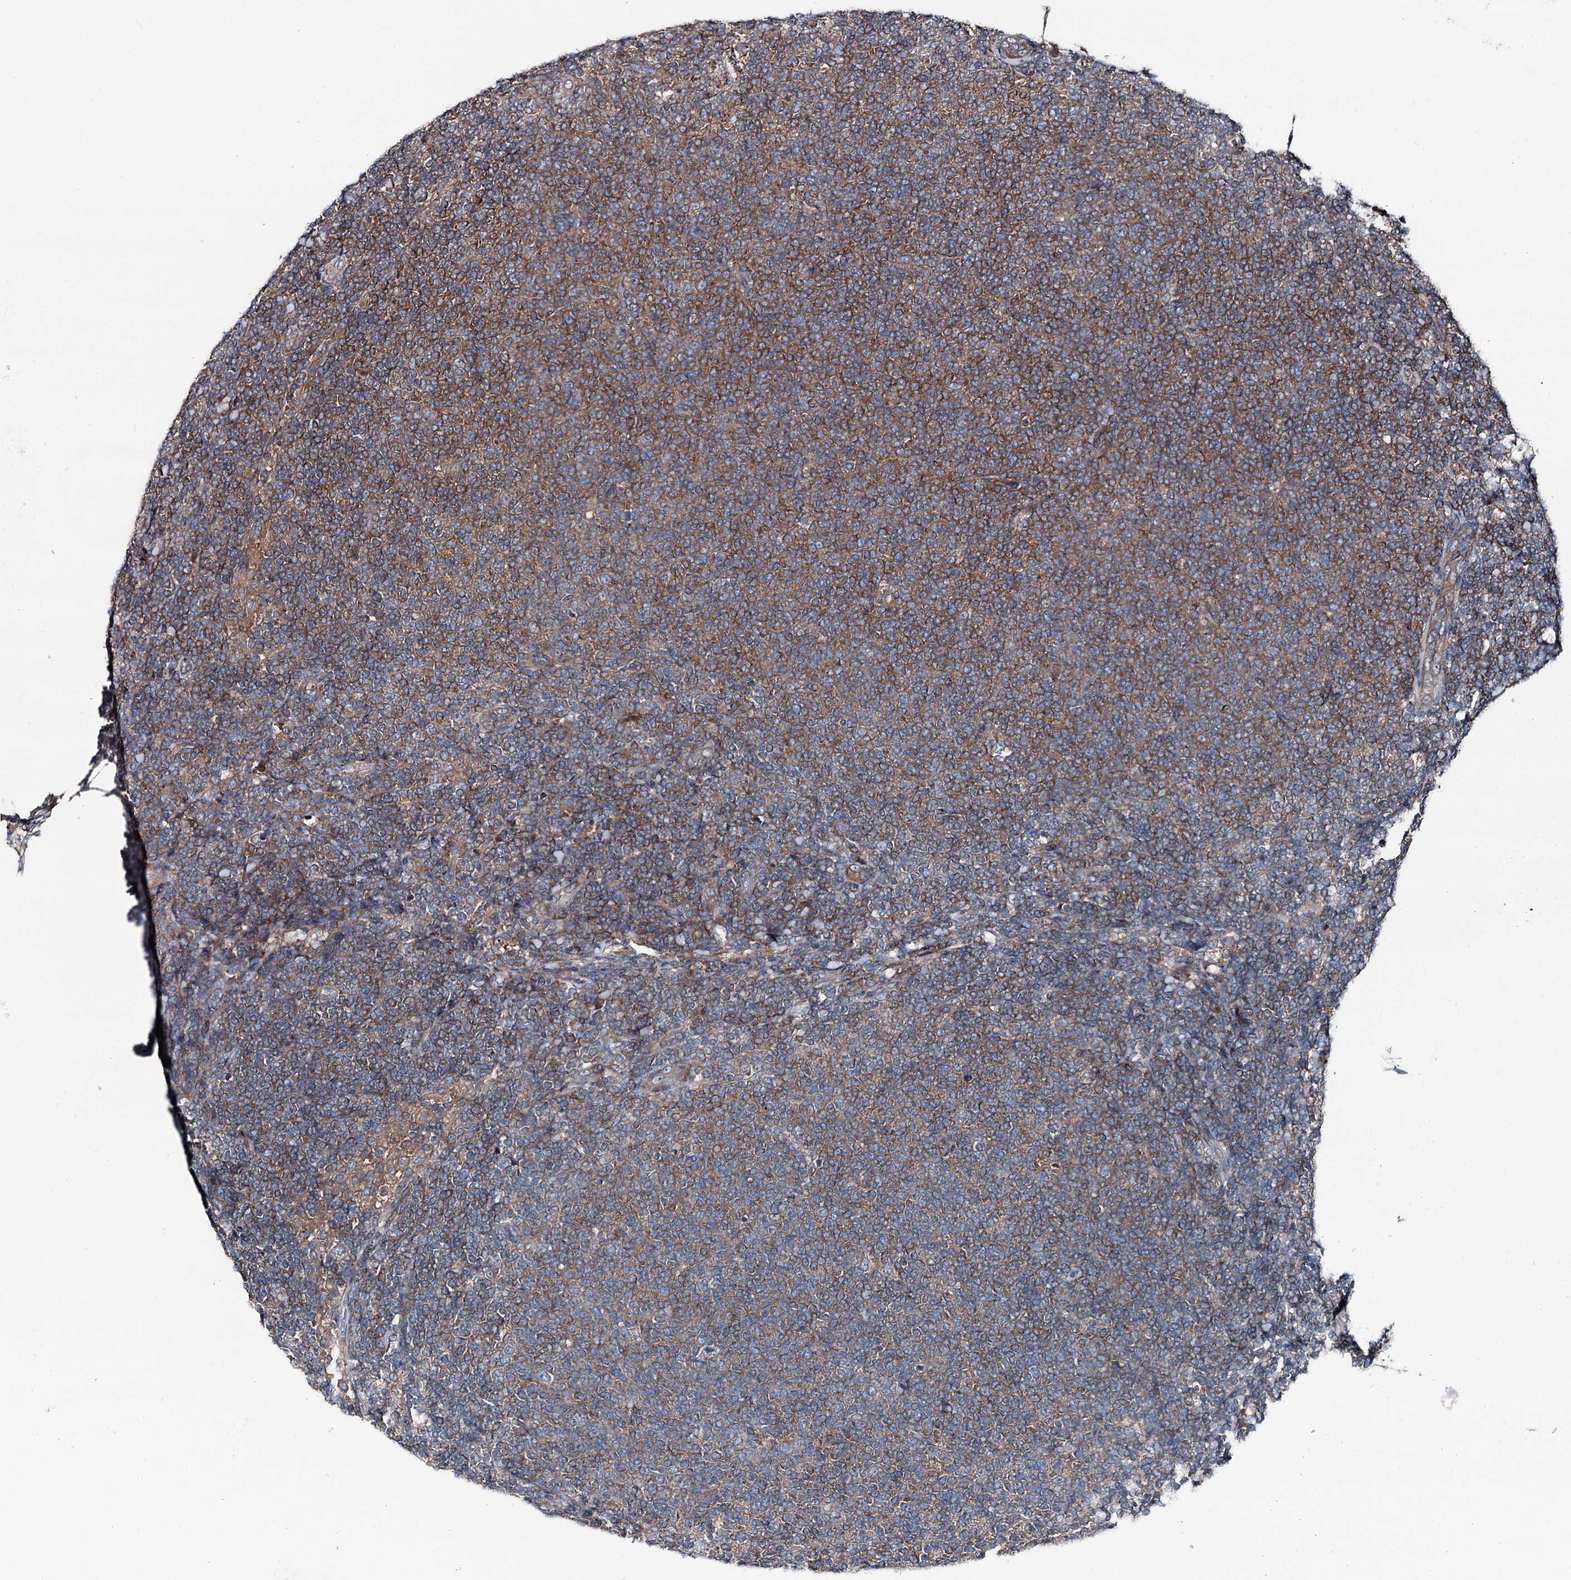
{"staining": {"intensity": "moderate", "quantity": ">75%", "location": "cytoplasmic/membranous"}, "tissue": "lymphoma", "cell_type": "Tumor cells", "image_type": "cancer", "snomed": [{"axis": "morphology", "description": "Malignant lymphoma, non-Hodgkin's type, Low grade"}, {"axis": "topography", "description": "Lymph node"}], "caption": "Immunohistochemistry (IHC) staining of lymphoma, which demonstrates medium levels of moderate cytoplasmic/membranous staining in approximately >75% of tumor cells indicating moderate cytoplasmic/membranous protein staining. The staining was performed using DAB (3,3'-diaminobenzidine) (brown) for protein detection and nuclei were counterstained in hematoxylin (blue).", "gene": "RUFY1", "patient": {"sex": "male", "age": 66}}